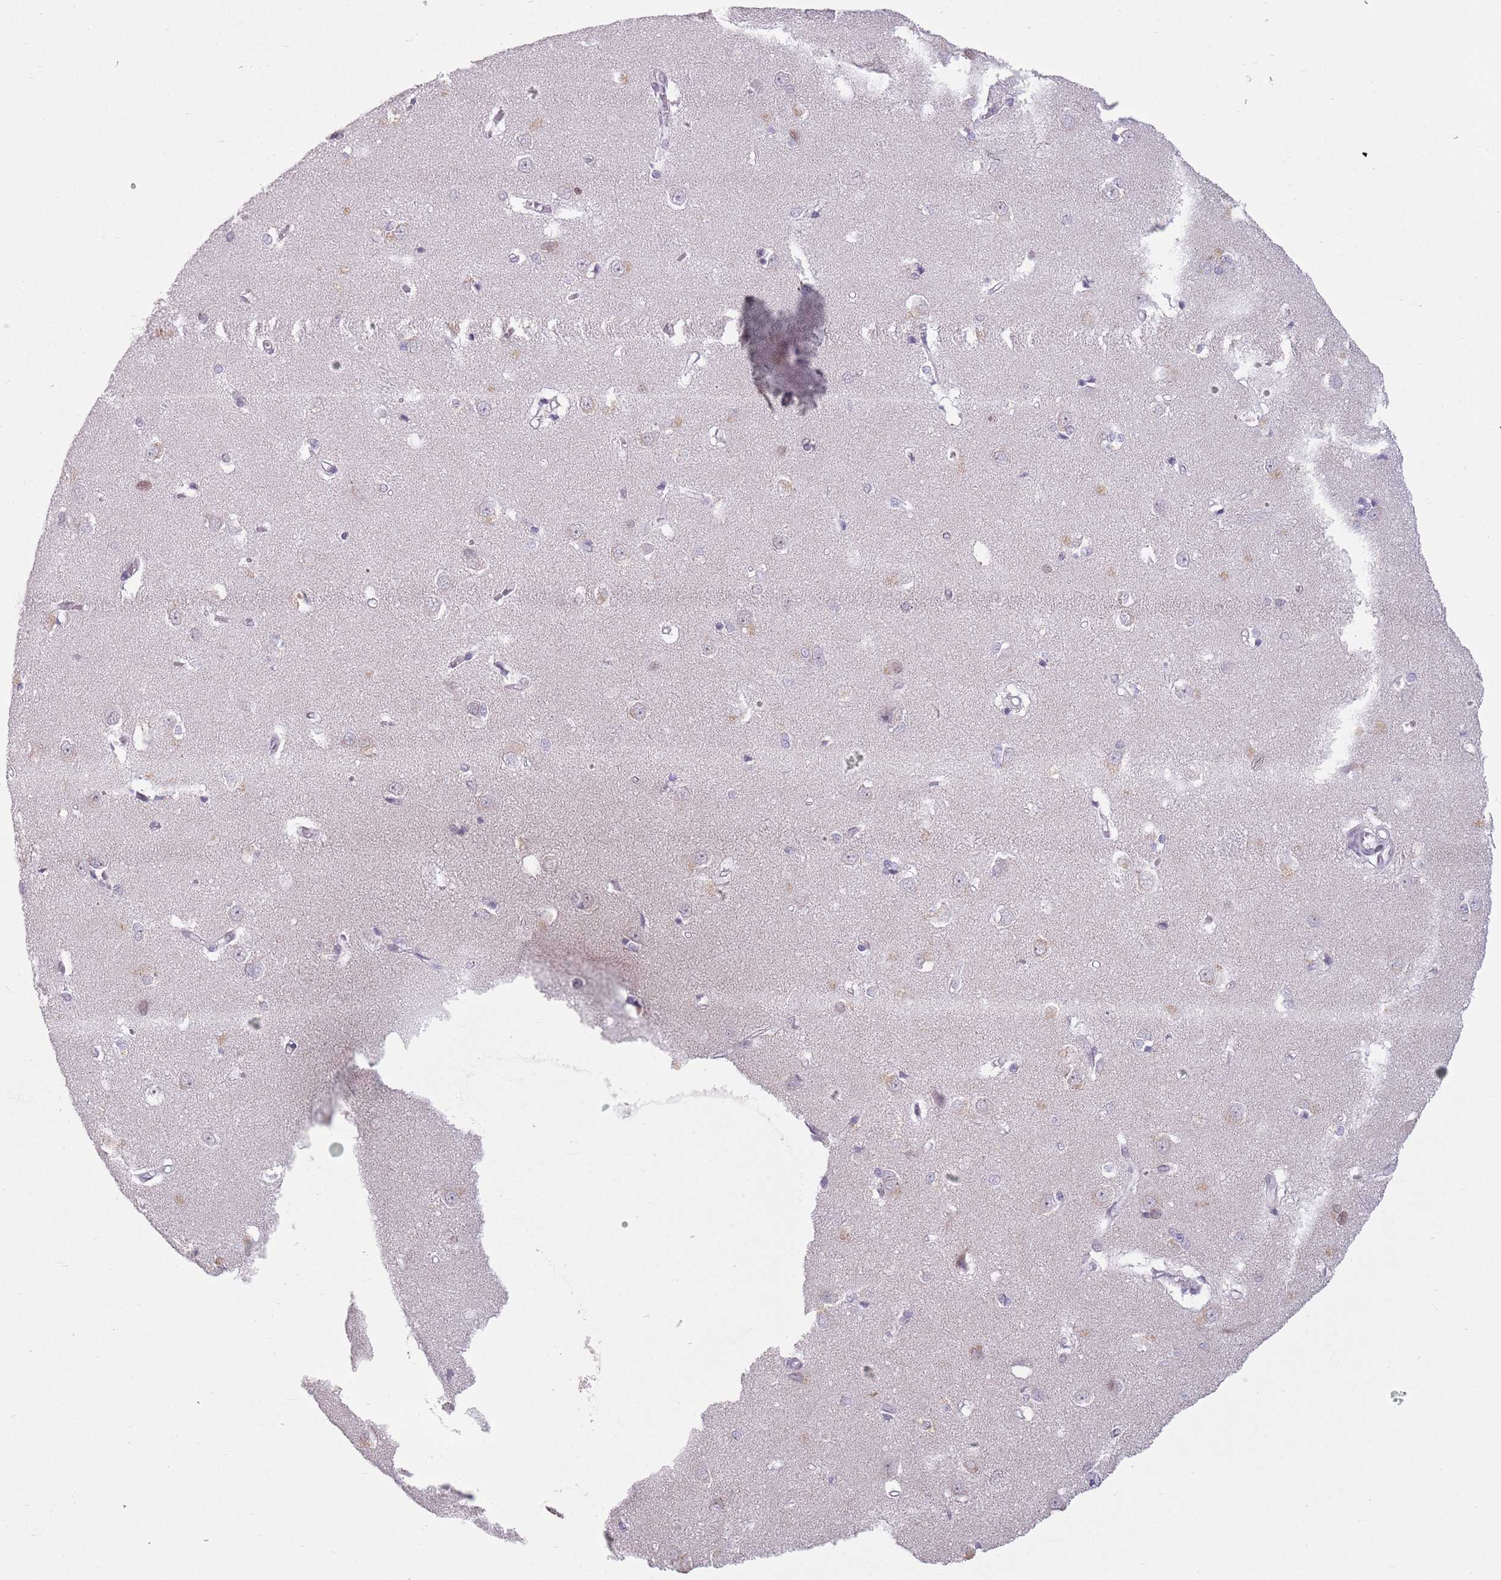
{"staining": {"intensity": "negative", "quantity": "none", "location": "none"}, "tissue": "caudate", "cell_type": "Glial cells", "image_type": "normal", "snomed": [{"axis": "morphology", "description": "Normal tissue, NOS"}, {"axis": "topography", "description": "Lateral ventricle wall"}], "caption": "Immunohistochemical staining of normal caudate shows no significant expression in glial cells.", "gene": "ZNF574", "patient": {"sex": "male", "age": 37}}